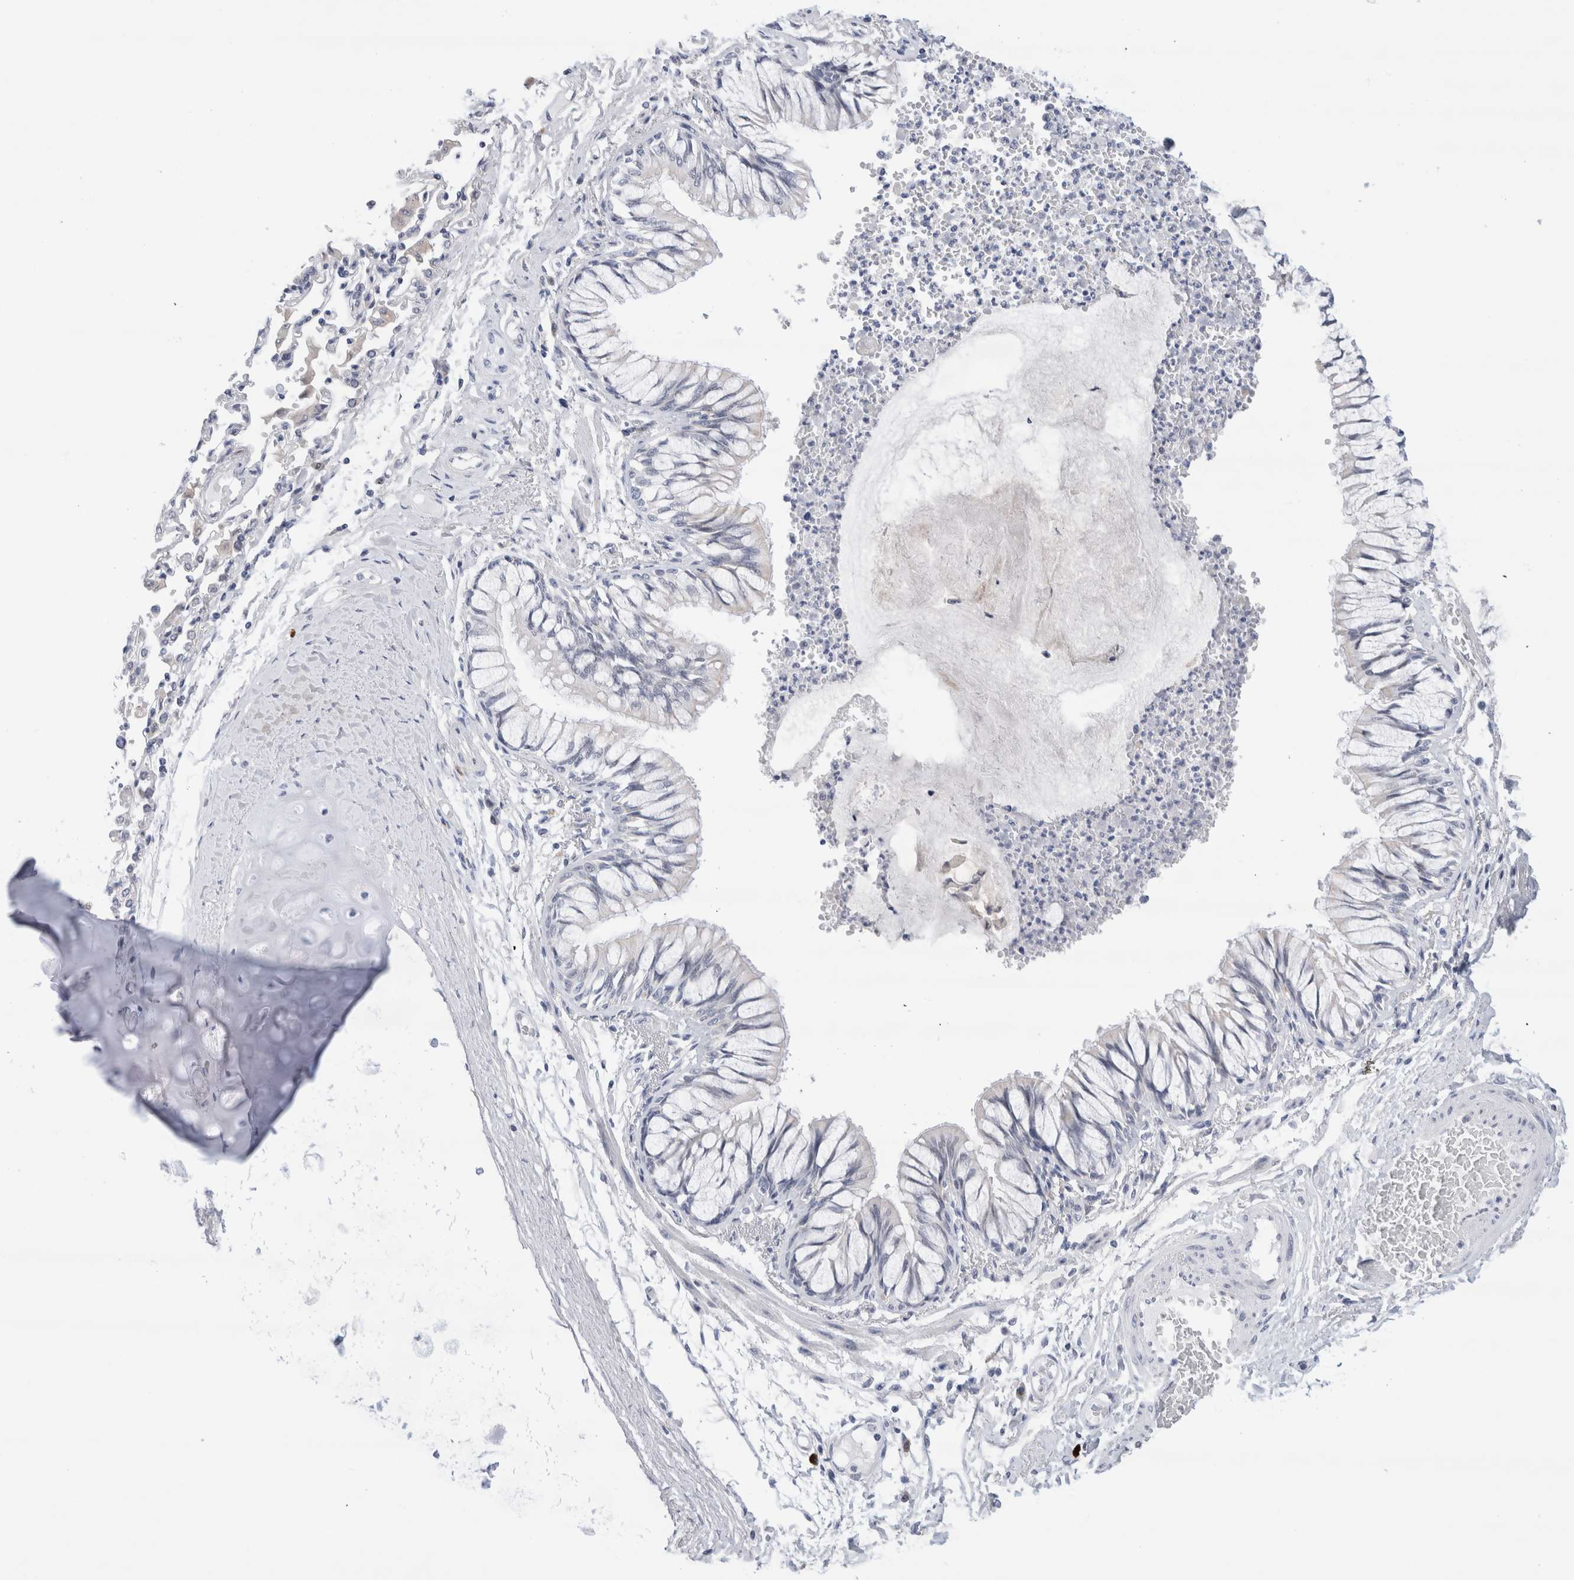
{"staining": {"intensity": "negative", "quantity": "none", "location": "none"}, "tissue": "bronchus", "cell_type": "Respiratory epithelial cells", "image_type": "normal", "snomed": [{"axis": "morphology", "description": "Normal tissue, NOS"}, {"axis": "topography", "description": "Cartilage tissue"}, {"axis": "topography", "description": "Bronchus"}, {"axis": "topography", "description": "Lung"}], "caption": "High power microscopy image of an IHC image of normal bronchus, revealing no significant expression in respiratory epithelial cells.", "gene": "SLC22A12", "patient": {"sex": "female", "age": 49}}